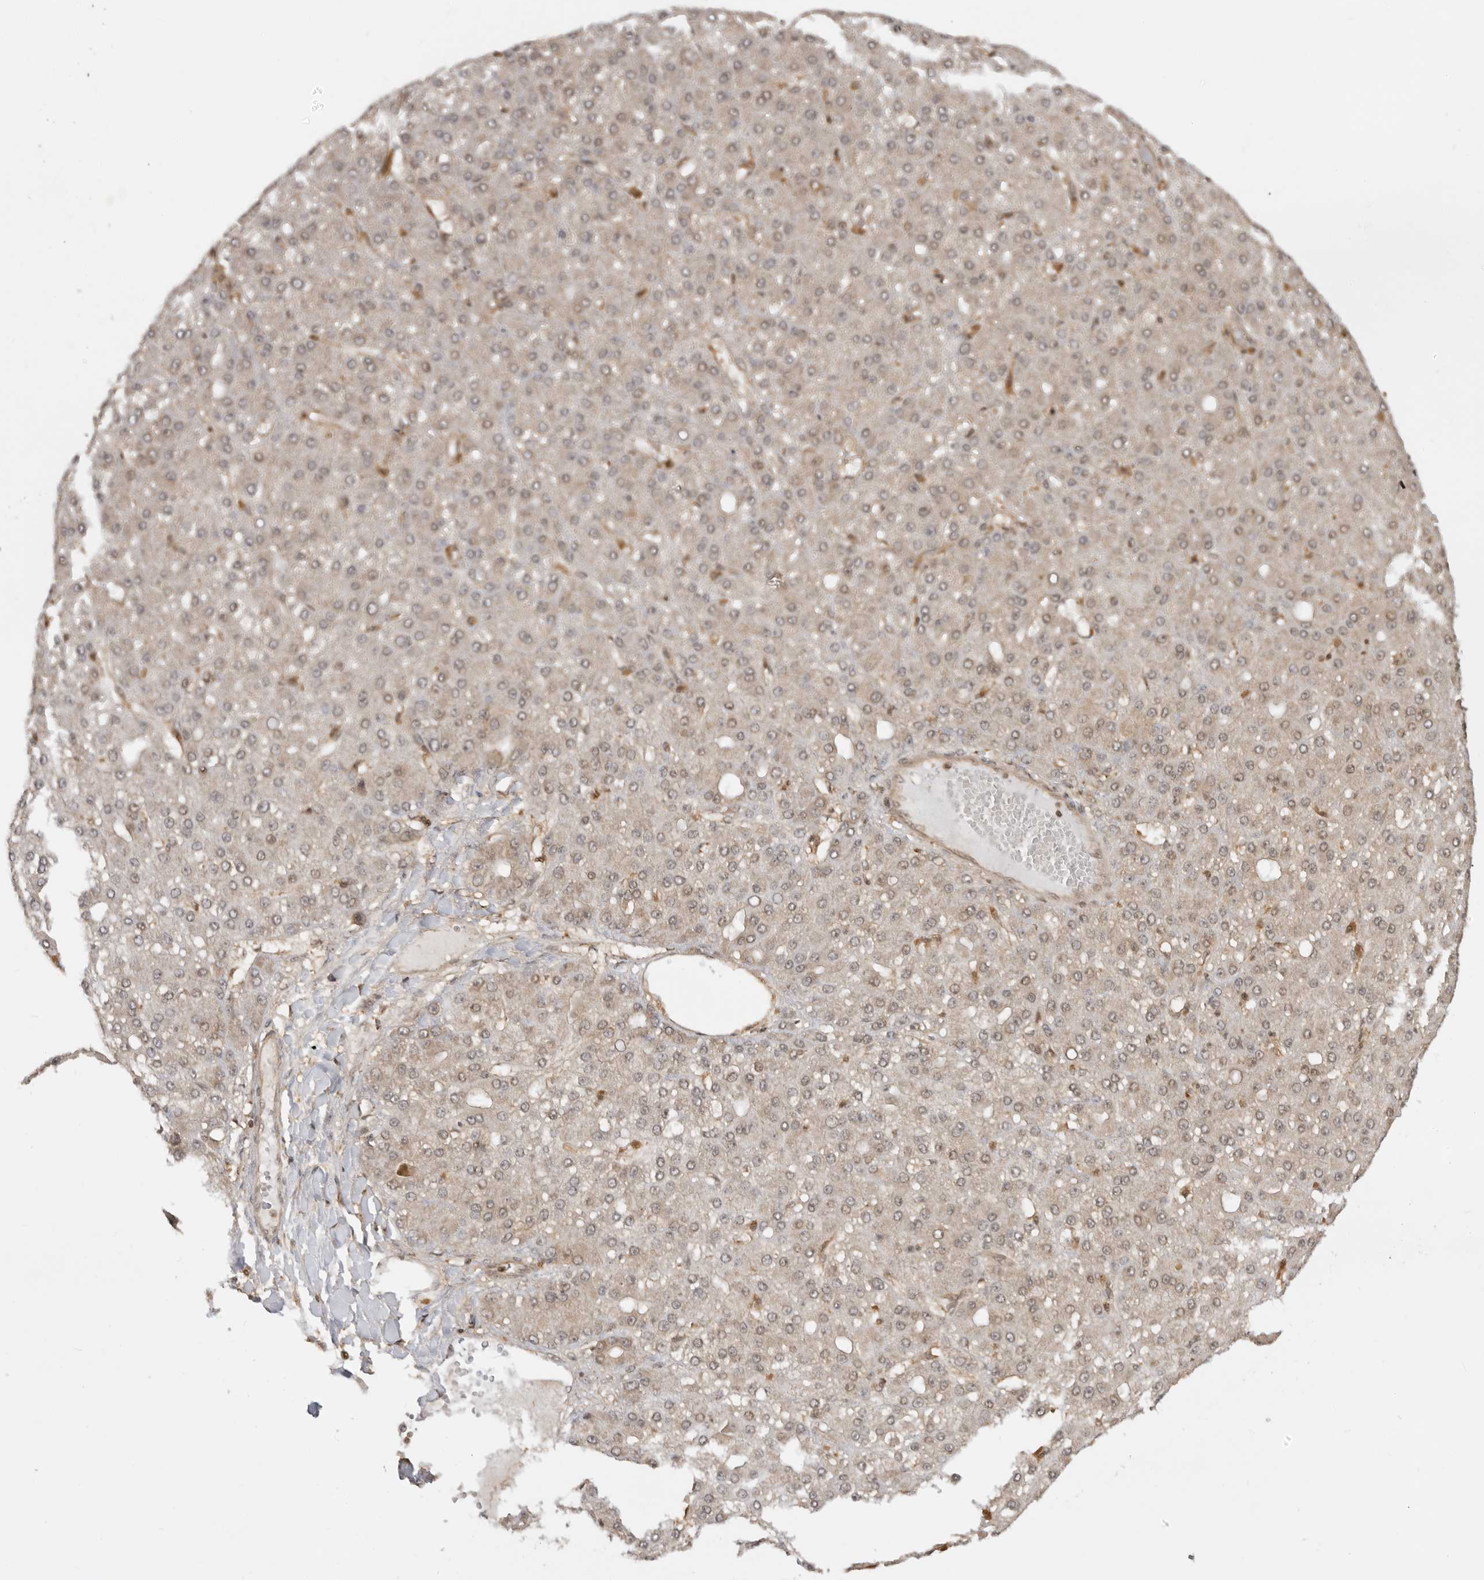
{"staining": {"intensity": "weak", "quantity": "25%-75%", "location": "nuclear"}, "tissue": "liver cancer", "cell_type": "Tumor cells", "image_type": "cancer", "snomed": [{"axis": "morphology", "description": "Carcinoma, Hepatocellular, NOS"}, {"axis": "topography", "description": "Liver"}], "caption": "Liver cancer (hepatocellular carcinoma) stained for a protein displays weak nuclear positivity in tumor cells. (DAB = brown stain, brightfield microscopy at high magnification).", "gene": "ADPRS", "patient": {"sex": "male", "age": 67}}